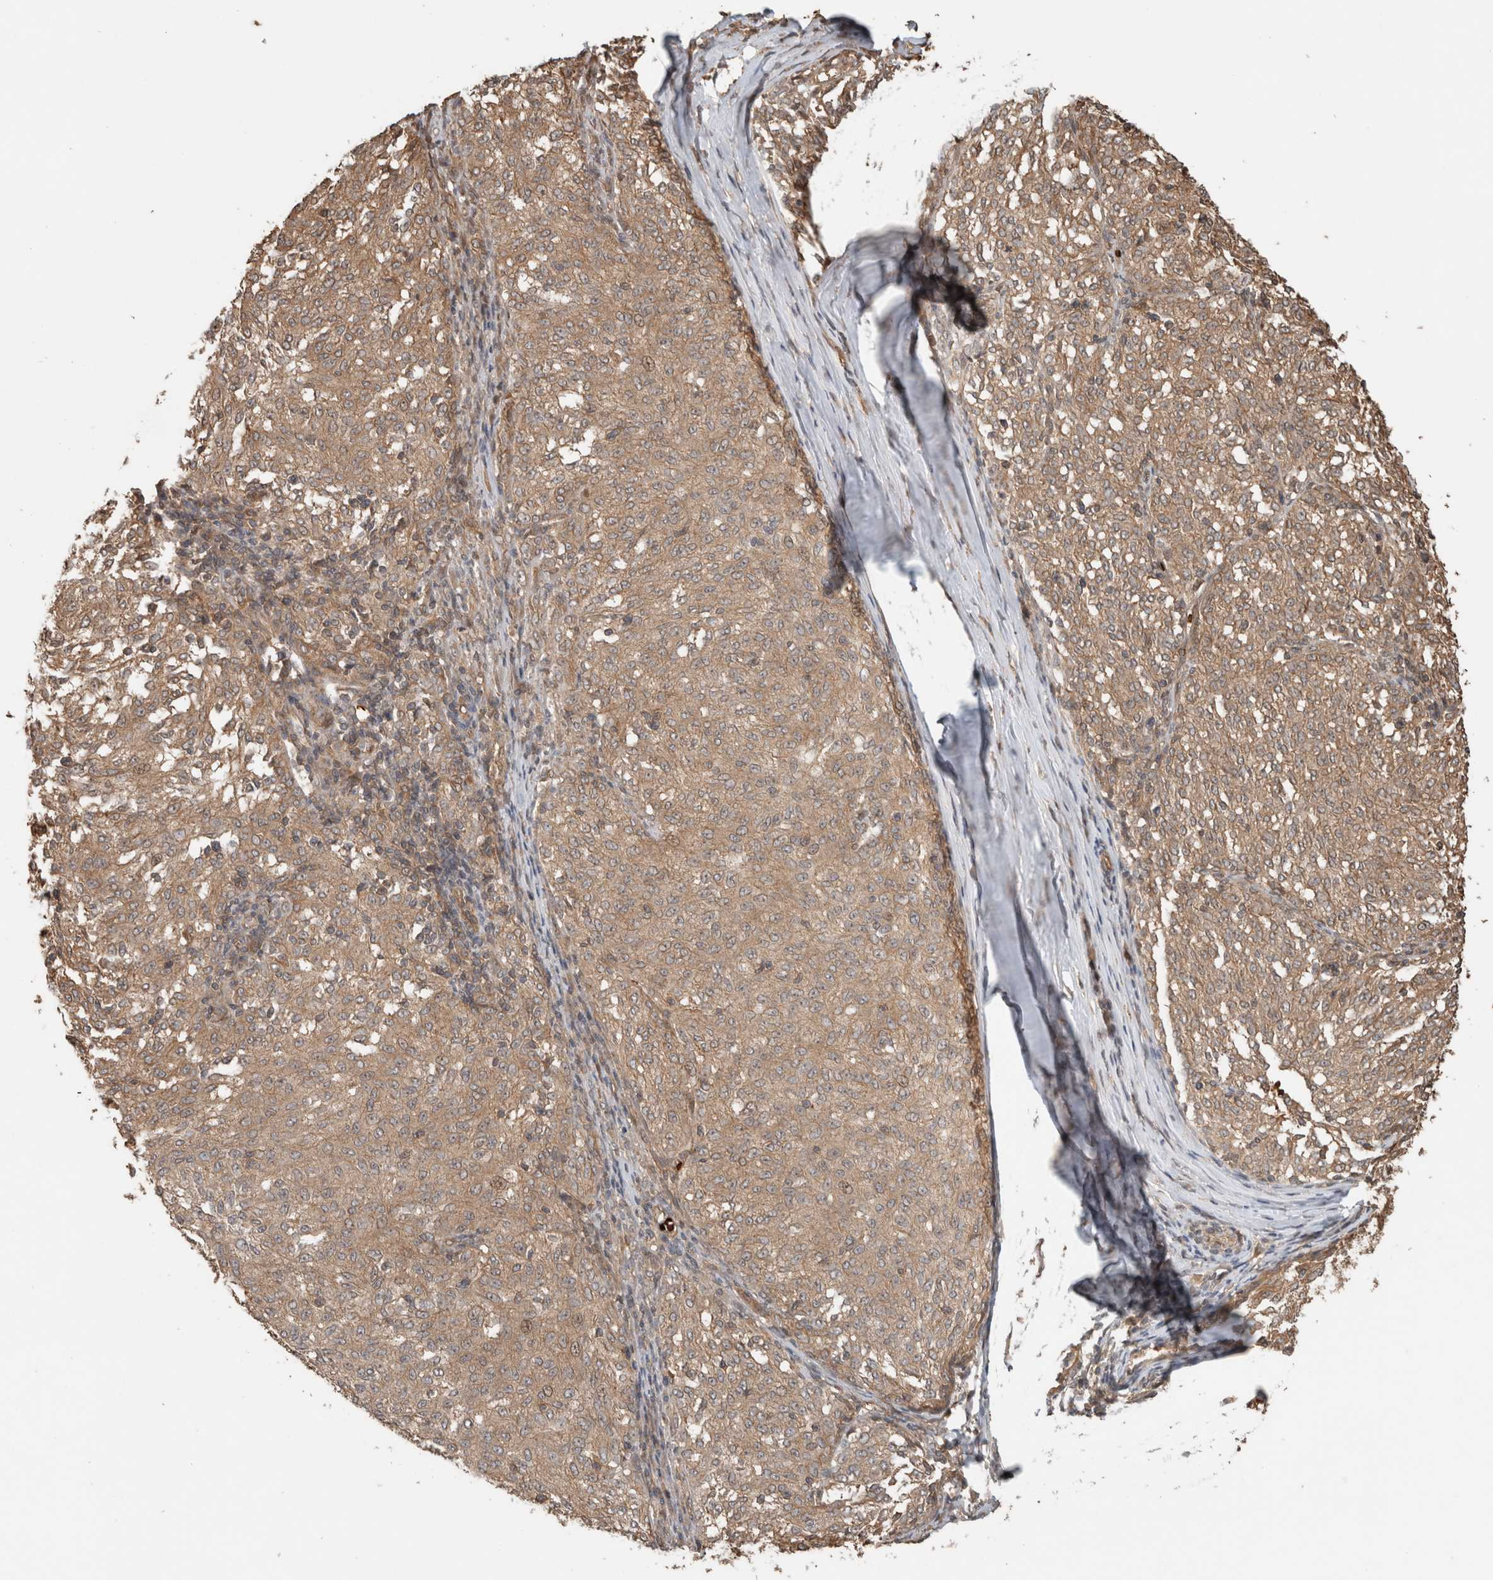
{"staining": {"intensity": "moderate", "quantity": ">75%", "location": "cytoplasmic/membranous"}, "tissue": "melanoma", "cell_type": "Tumor cells", "image_type": "cancer", "snomed": [{"axis": "morphology", "description": "Malignant melanoma, NOS"}, {"axis": "topography", "description": "Skin"}], "caption": "This is an image of immunohistochemistry (IHC) staining of malignant melanoma, which shows moderate positivity in the cytoplasmic/membranous of tumor cells.", "gene": "OTUD6B", "patient": {"sex": "female", "age": 72}}